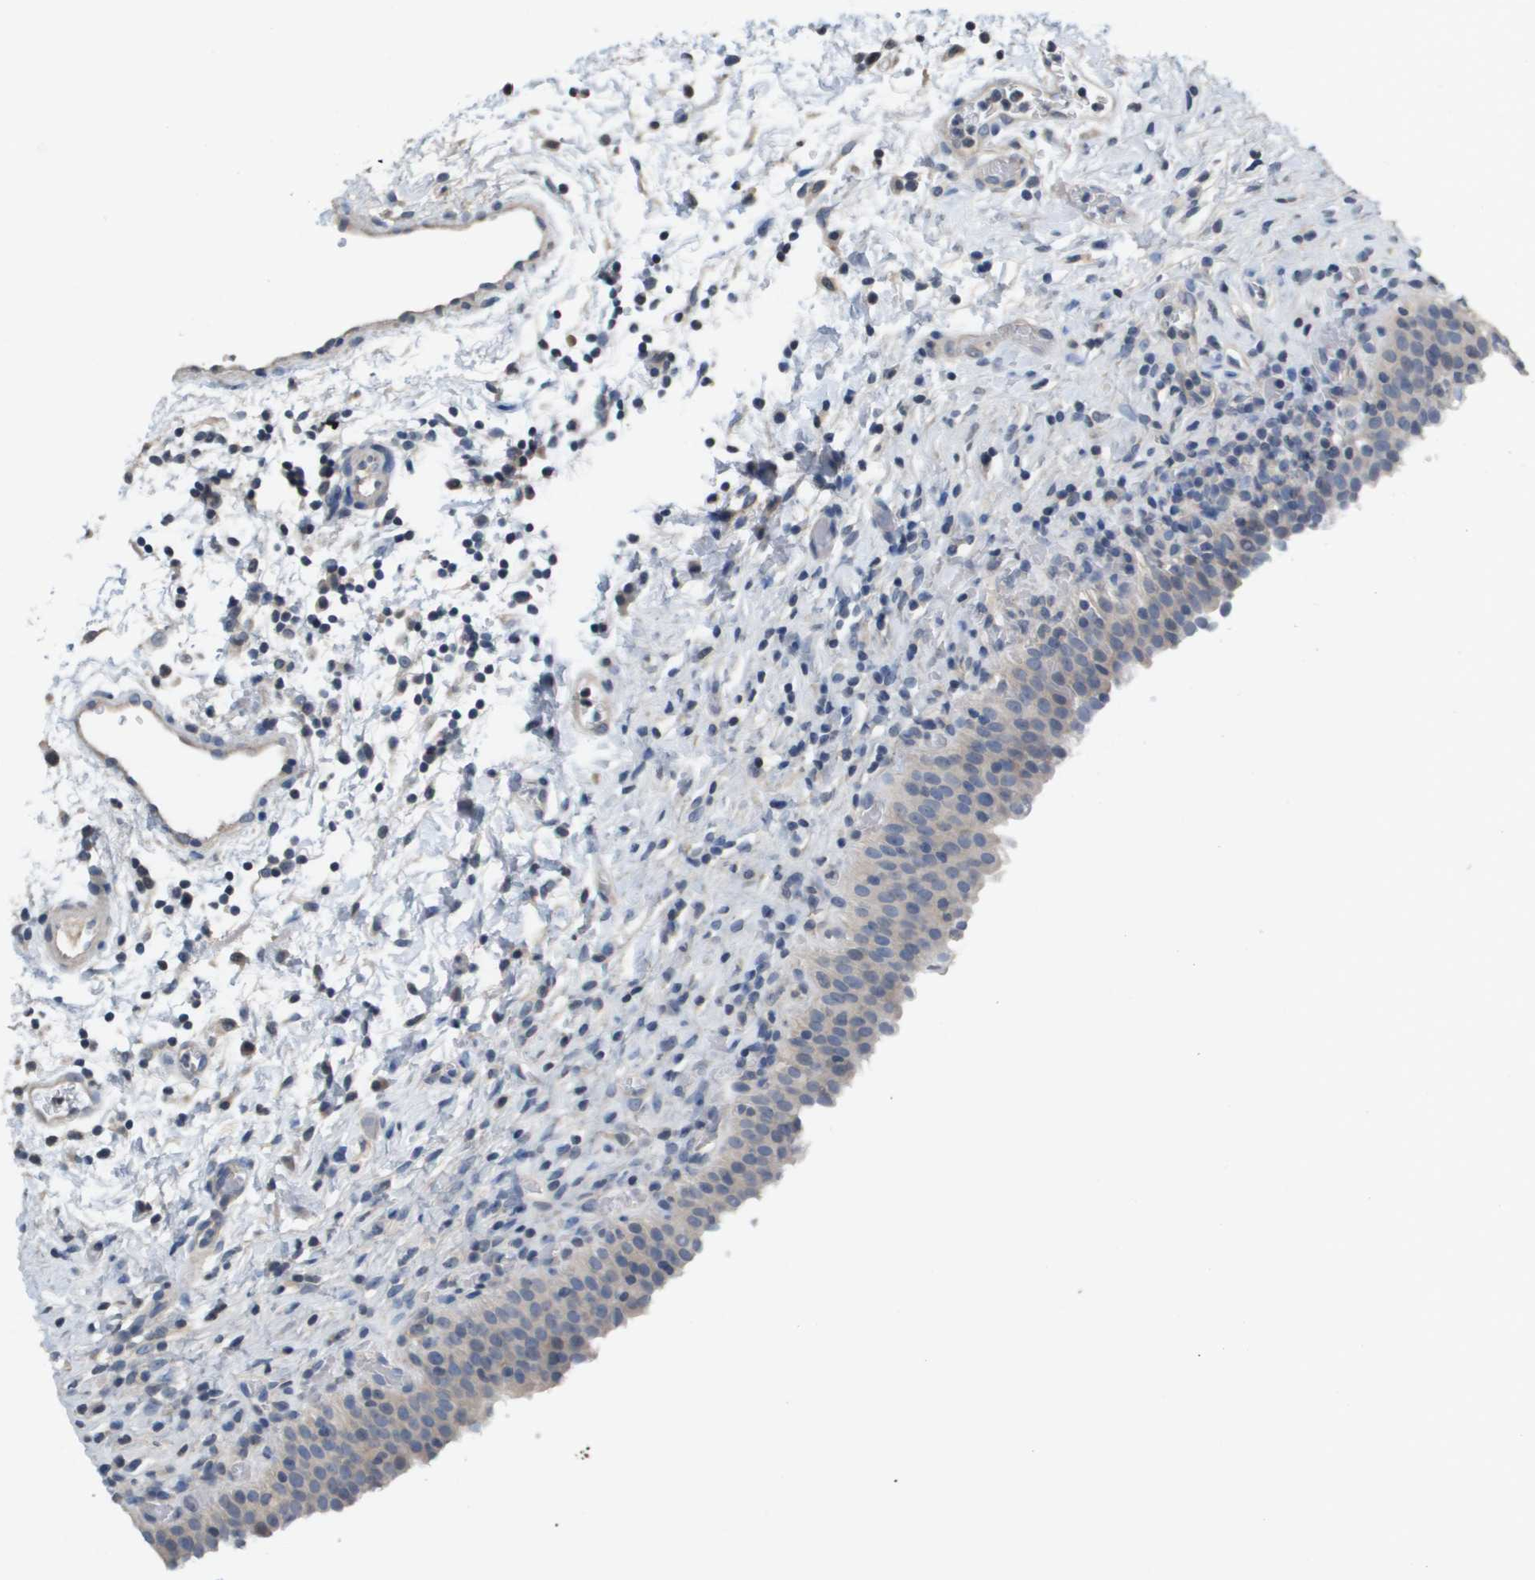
{"staining": {"intensity": "weak", "quantity": "<25%", "location": "cytoplasmic/membranous"}, "tissue": "urinary bladder", "cell_type": "Urothelial cells", "image_type": "normal", "snomed": [{"axis": "morphology", "description": "Normal tissue, NOS"}, {"axis": "topography", "description": "Urinary bladder"}], "caption": "DAB (3,3'-diaminobenzidine) immunohistochemical staining of benign human urinary bladder displays no significant staining in urothelial cells.", "gene": "CAPN11", "patient": {"sex": "male", "age": 51}}